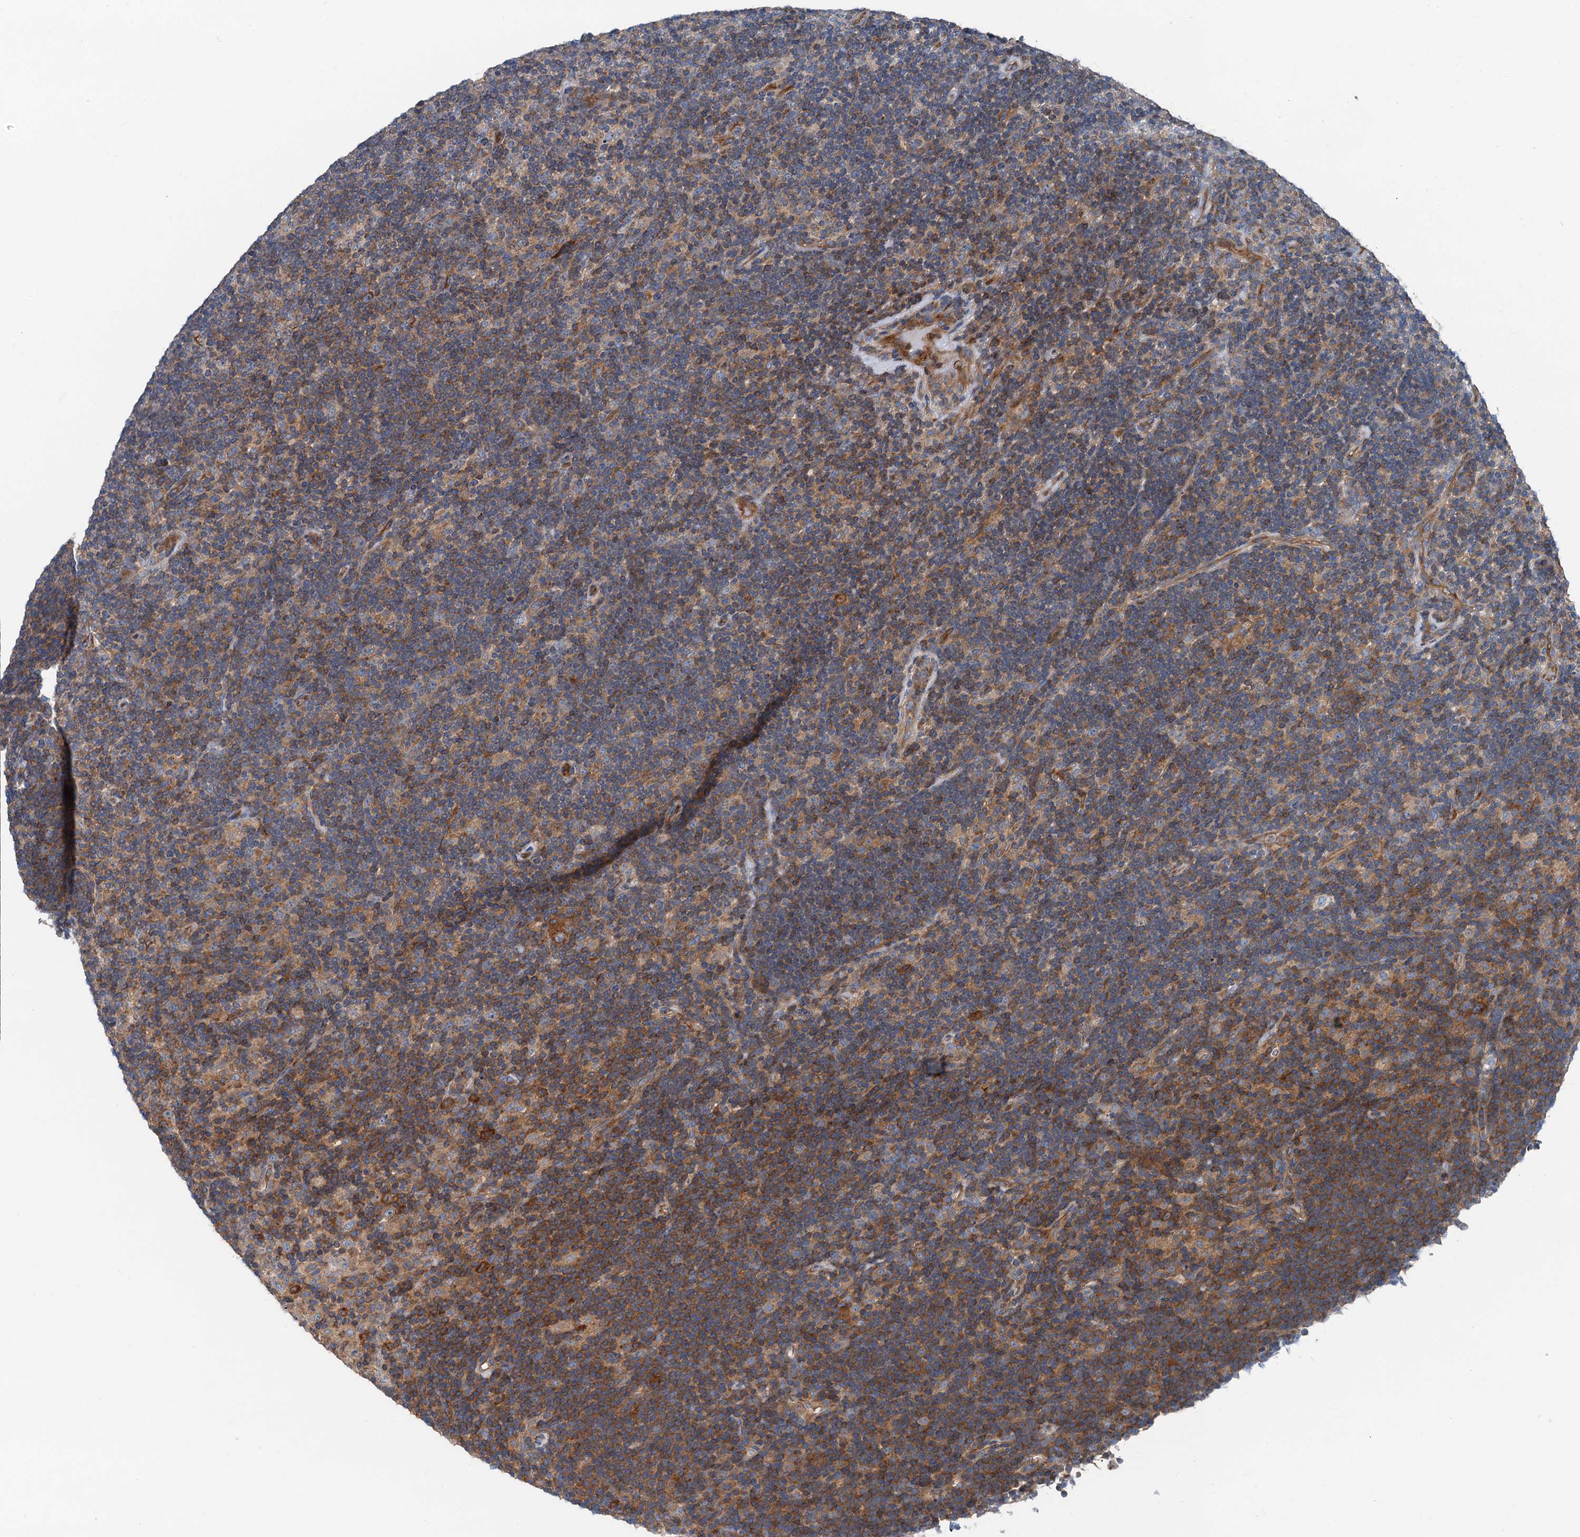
{"staining": {"intensity": "moderate", "quantity": "25%-75%", "location": "cytoplasmic/membranous"}, "tissue": "lymphoma", "cell_type": "Tumor cells", "image_type": "cancer", "snomed": [{"axis": "morphology", "description": "Hodgkin's disease, NOS"}, {"axis": "topography", "description": "Lymph node"}], "caption": "This micrograph demonstrates immunohistochemistry staining of human Hodgkin's disease, with medium moderate cytoplasmic/membranous expression in approximately 25%-75% of tumor cells.", "gene": "ANKRD26", "patient": {"sex": "female", "age": 57}}